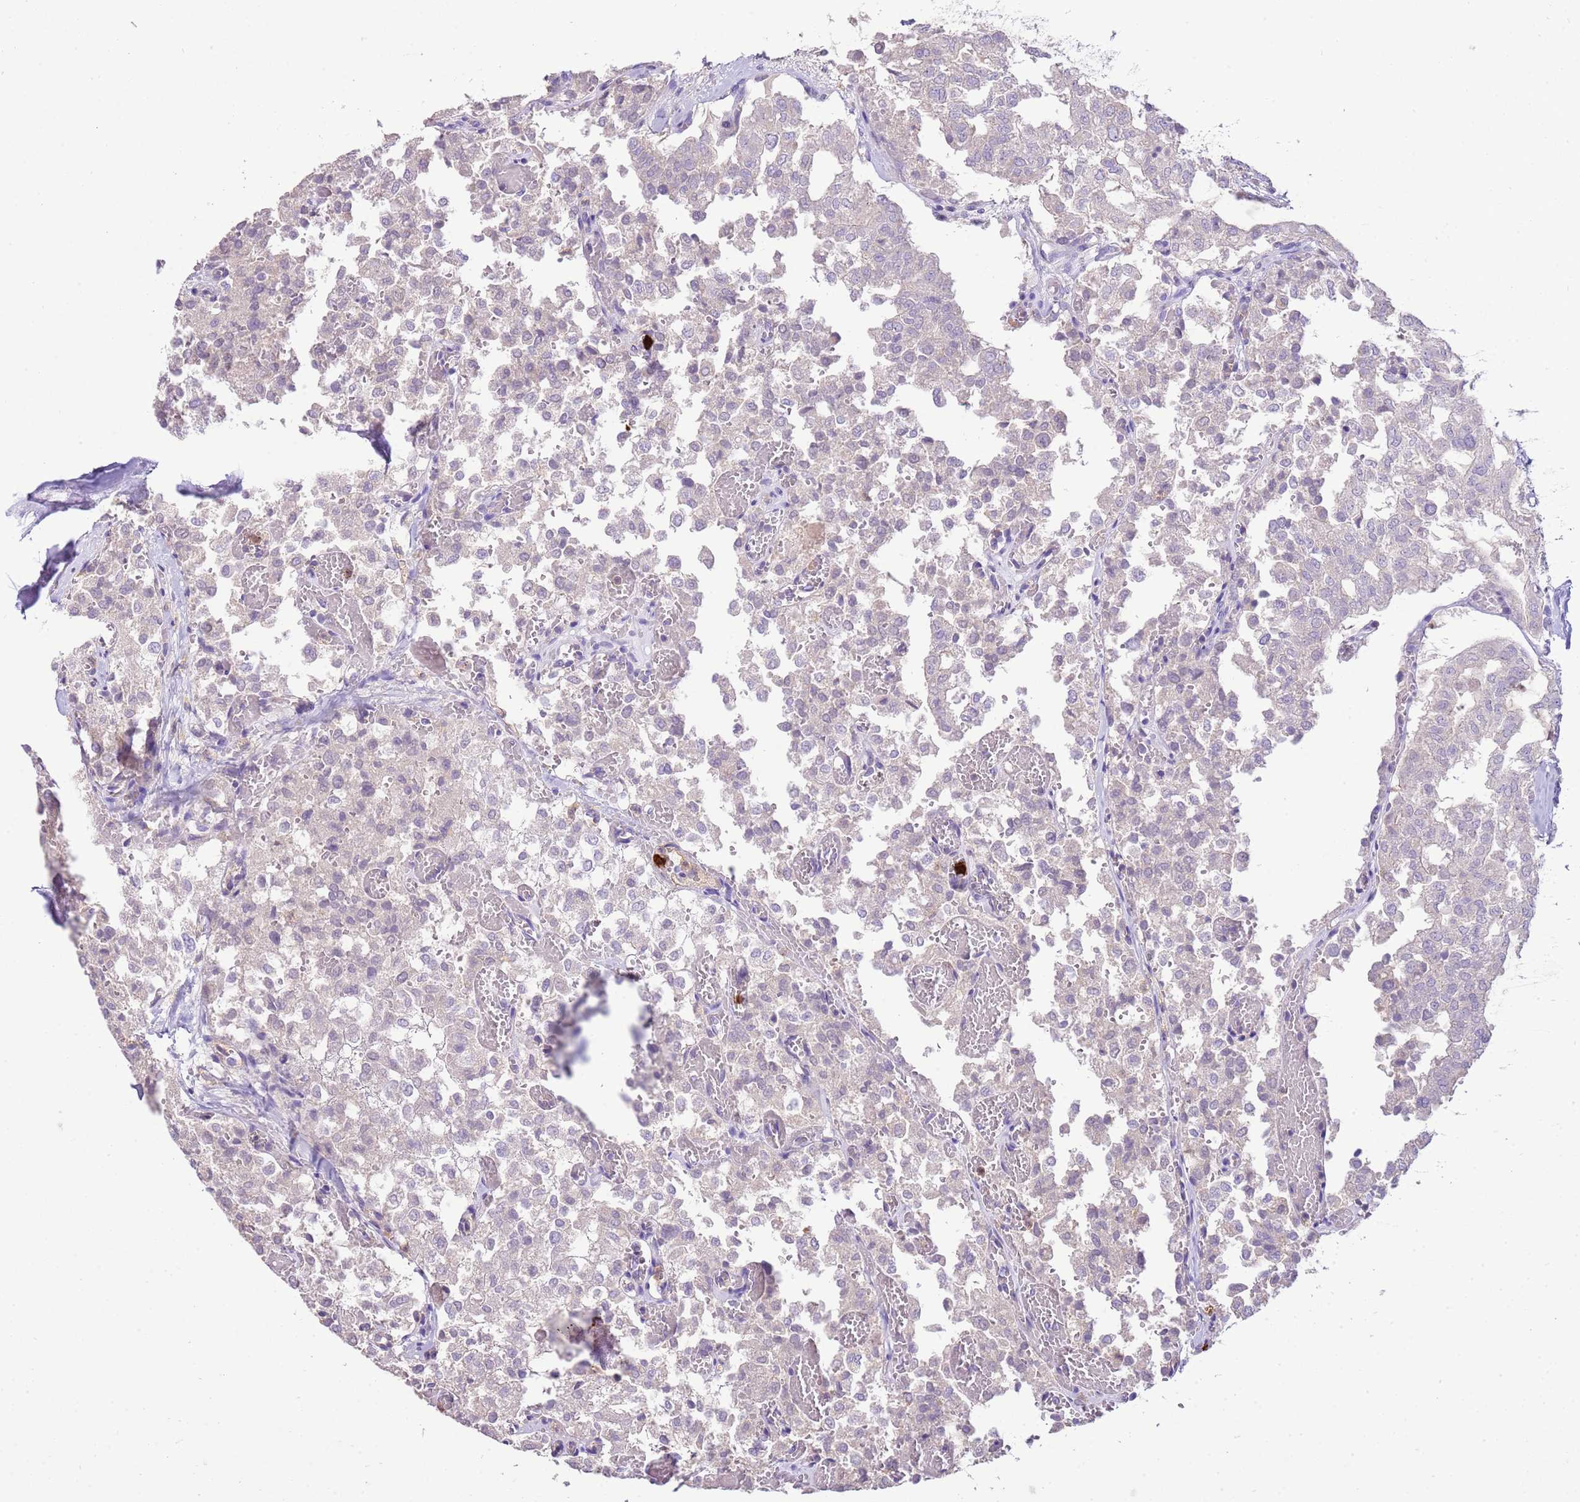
{"staining": {"intensity": "negative", "quantity": "none", "location": "none"}, "tissue": "thyroid cancer", "cell_type": "Tumor cells", "image_type": "cancer", "snomed": [{"axis": "morphology", "description": "Follicular adenoma carcinoma, NOS"}, {"axis": "topography", "description": "Thyroid gland"}], "caption": "Immunohistochemistry of thyroid cancer (follicular adenoma carcinoma) exhibits no expression in tumor cells. (IHC, brightfield microscopy, high magnification).", "gene": "IL2RG", "patient": {"sex": "male", "age": 75}}